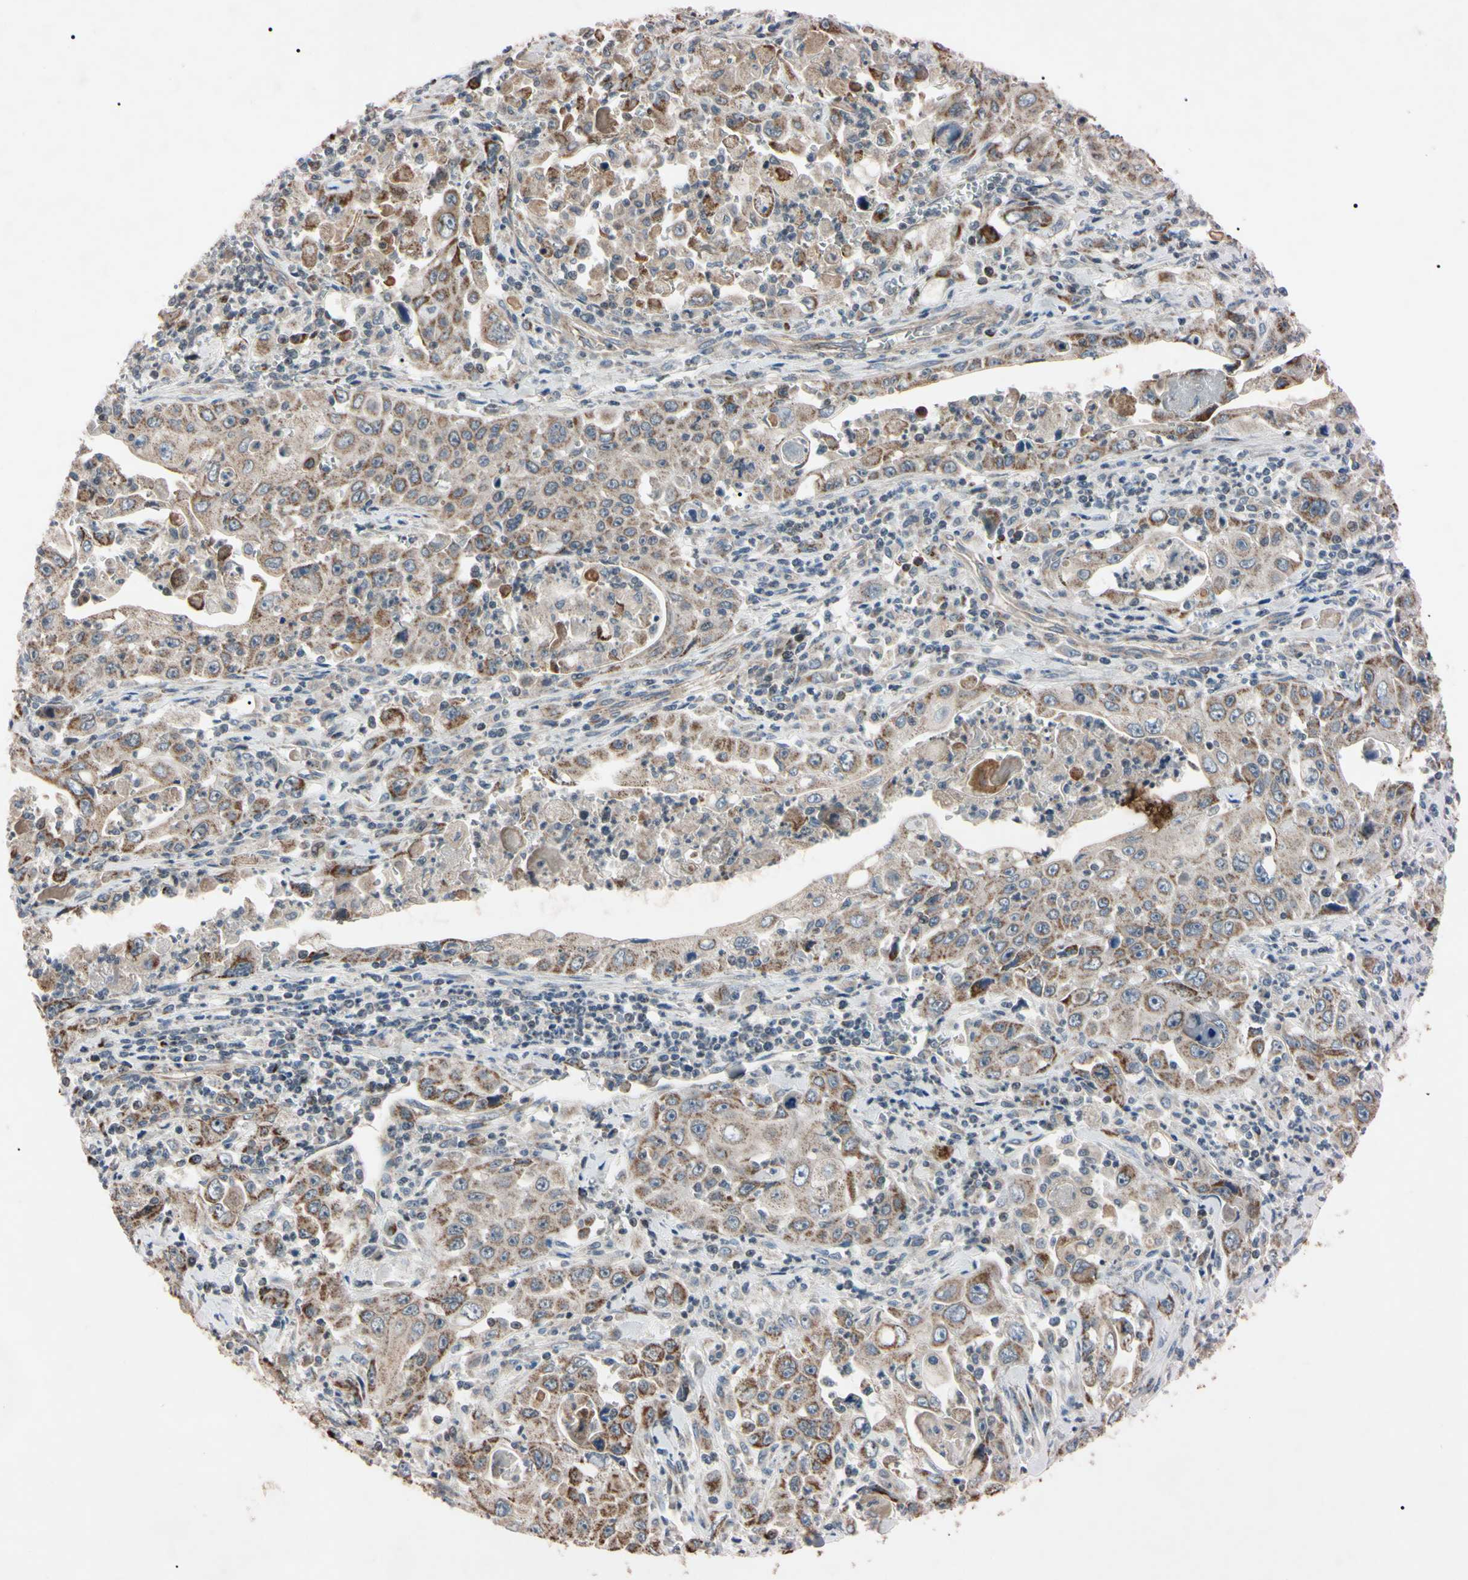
{"staining": {"intensity": "weak", "quantity": ">75%", "location": "cytoplasmic/membranous"}, "tissue": "pancreatic cancer", "cell_type": "Tumor cells", "image_type": "cancer", "snomed": [{"axis": "morphology", "description": "Adenocarcinoma, NOS"}, {"axis": "topography", "description": "Pancreas"}], "caption": "The immunohistochemical stain labels weak cytoplasmic/membranous positivity in tumor cells of pancreatic adenocarcinoma tissue.", "gene": "TNFRSF1A", "patient": {"sex": "male", "age": 70}}